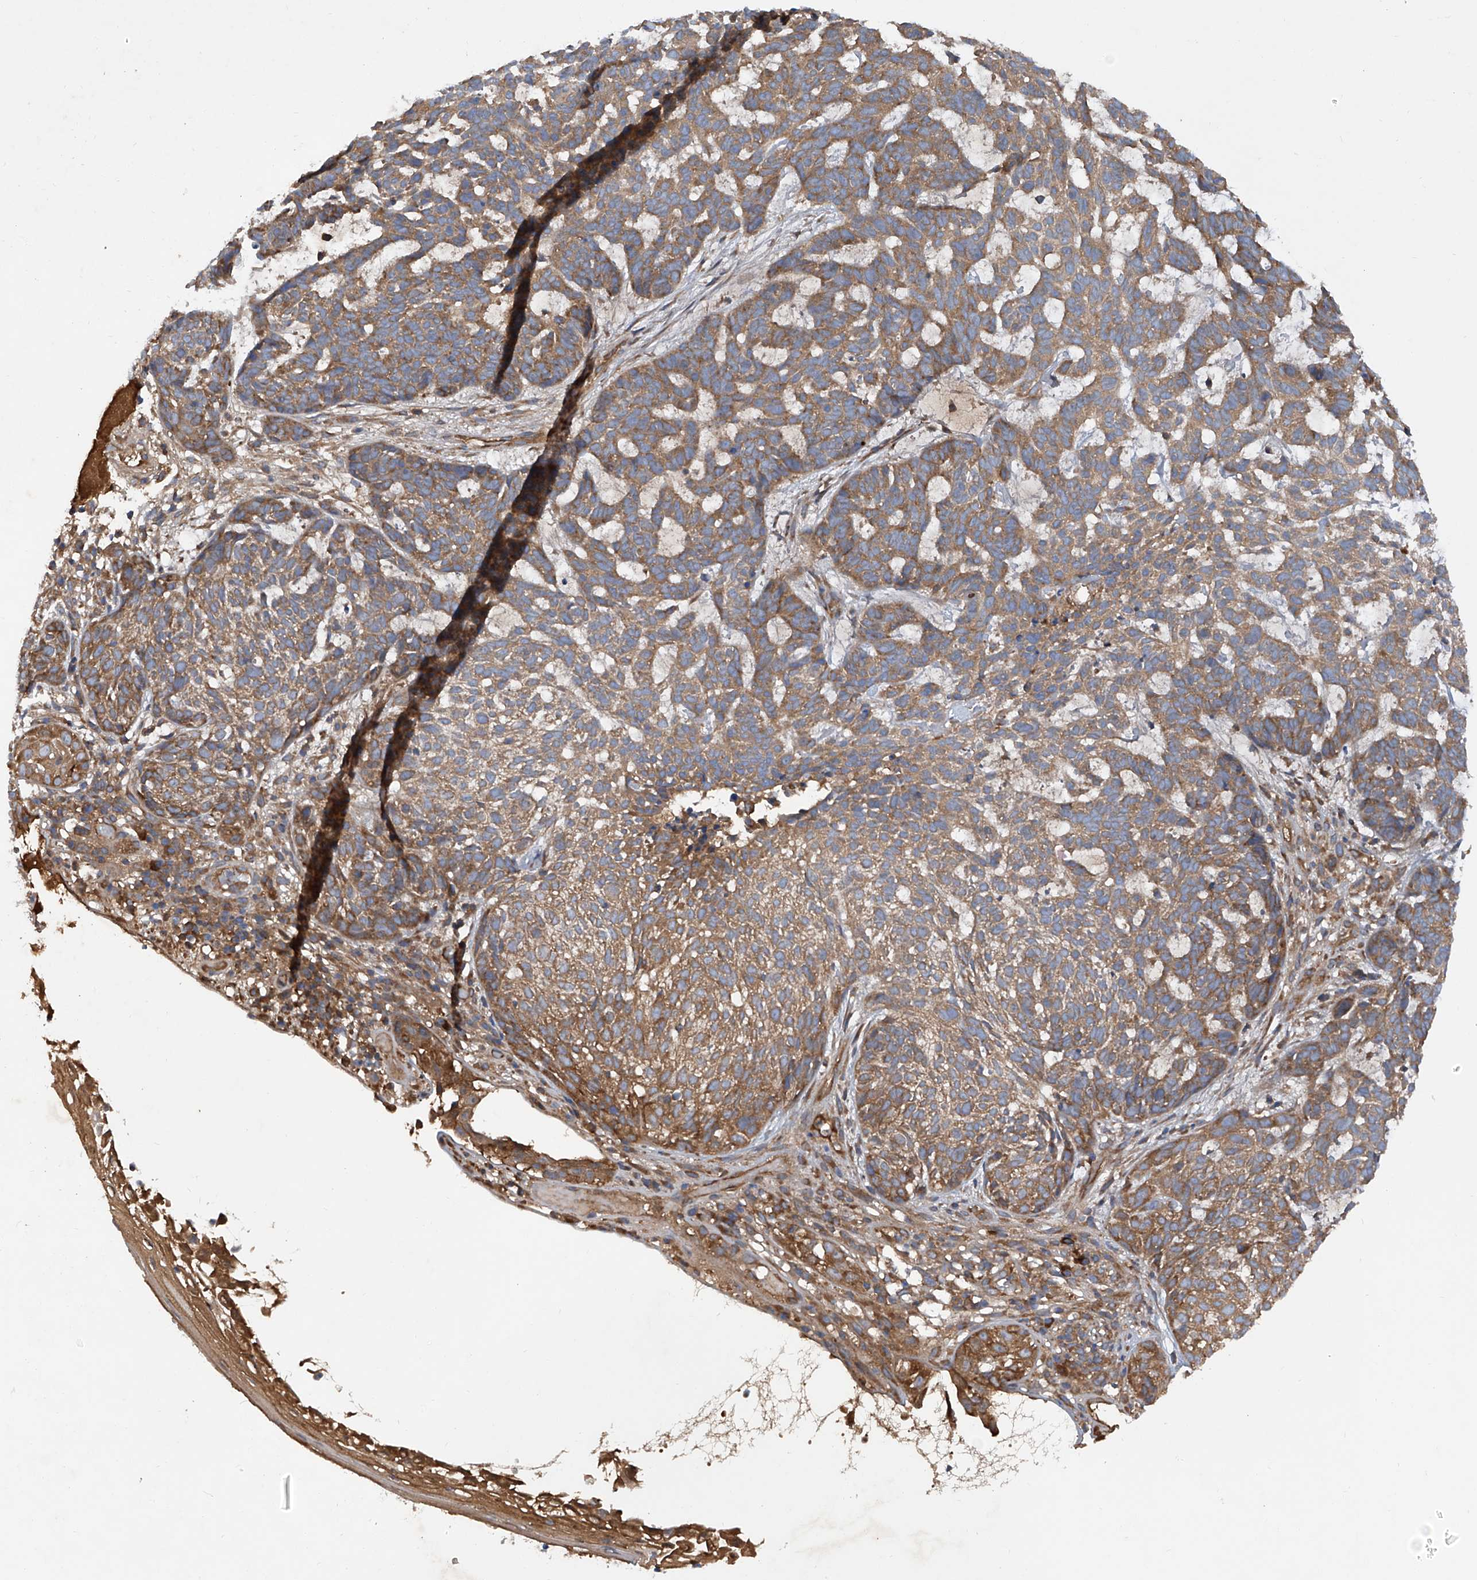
{"staining": {"intensity": "moderate", "quantity": ">75%", "location": "cytoplasmic/membranous"}, "tissue": "skin cancer", "cell_type": "Tumor cells", "image_type": "cancer", "snomed": [{"axis": "morphology", "description": "Basal cell carcinoma"}, {"axis": "topography", "description": "Skin"}], "caption": "Skin basal cell carcinoma stained with DAB IHC exhibits medium levels of moderate cytoplasmic/membranous expression in approximately >75% of tumor cells.", "gene": "ASCC3", "patient": {"sex": "male", "age": 85}}